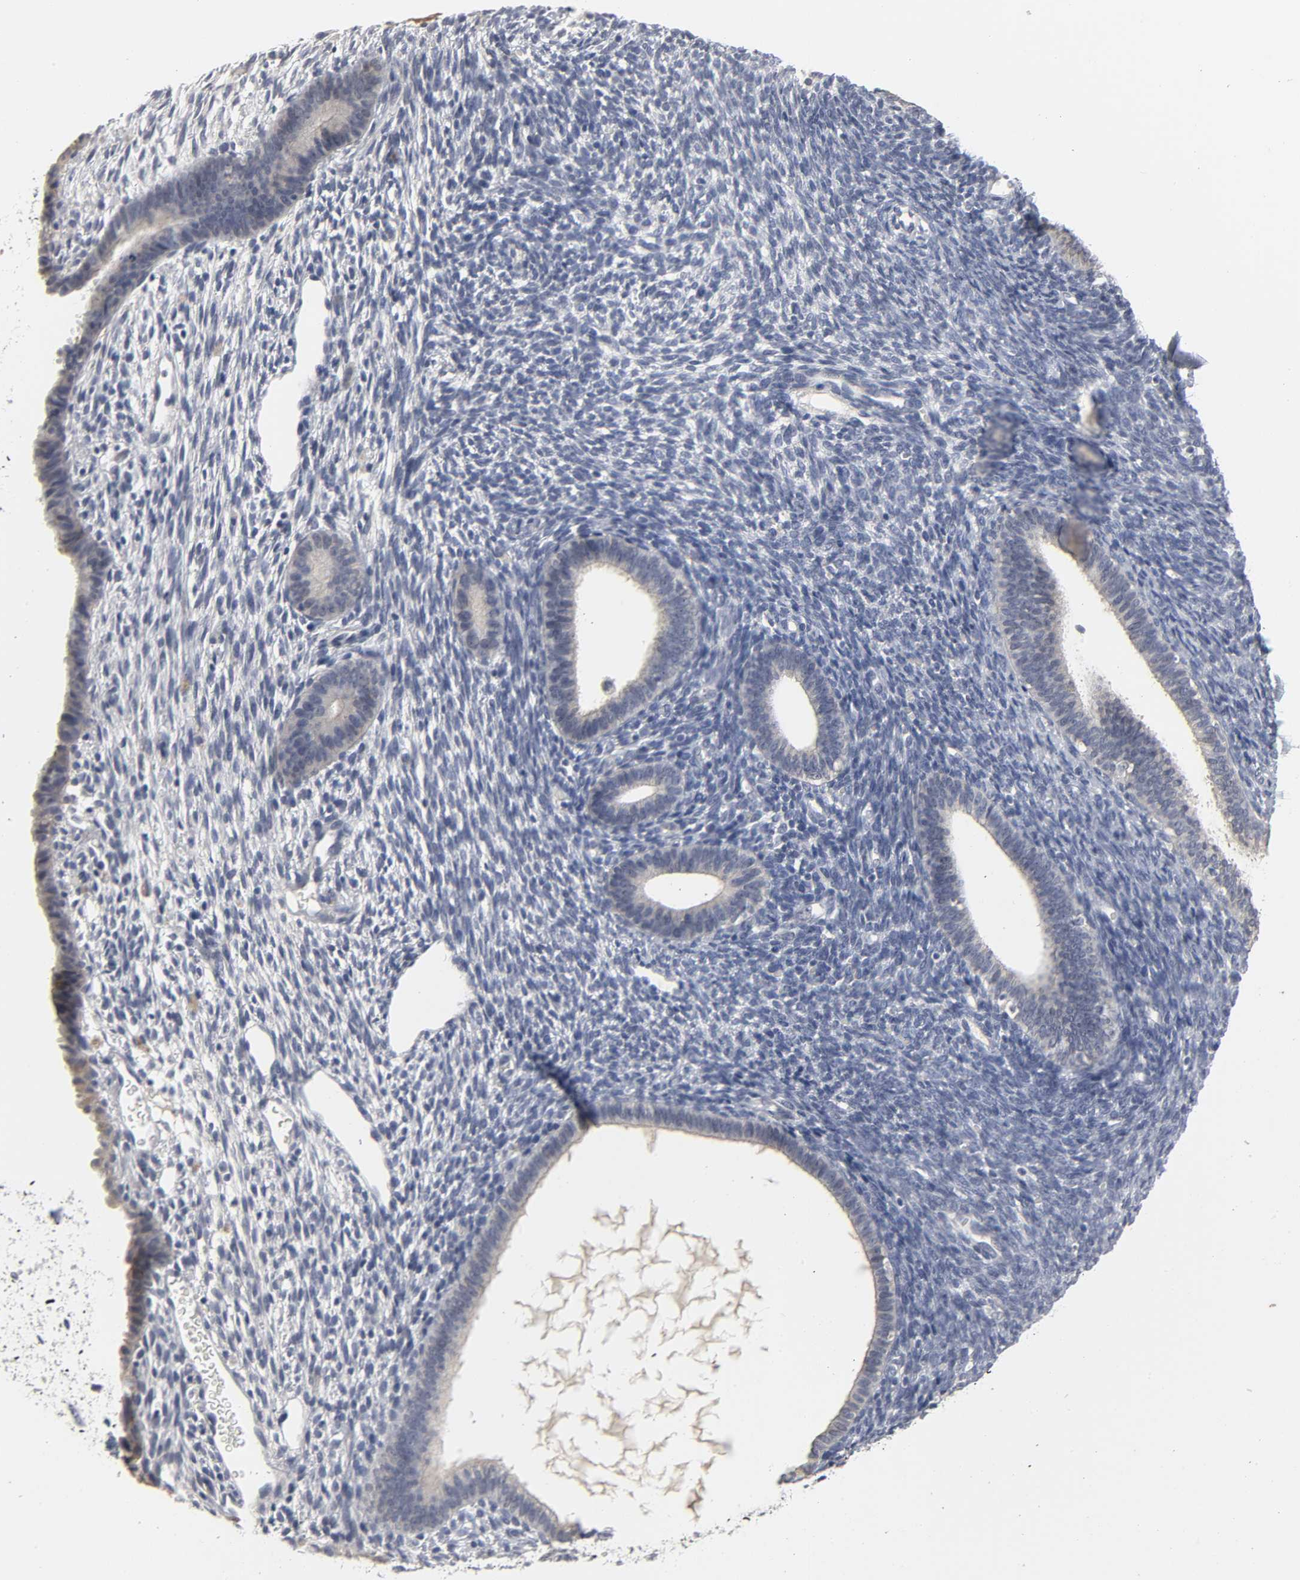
{"staining": {"intensity": "negative", "quantity": "none", "location": "none"}, "tissue": "endometrium", "cell_type": "Cells in endometrial stroma", "image_type": "normal", "snomed": [{"axis": "morphology", "description": "Normal tissue, NOS"}, {"axis": "topography", "description": "Endometrium"}], "caption": "Endometrium stained for a protein using immunohistochemistry demonstrates no expression cells in endometrial stroma.", "gene": "TCAP", "patient": {"sex": "female", "age": 57}}